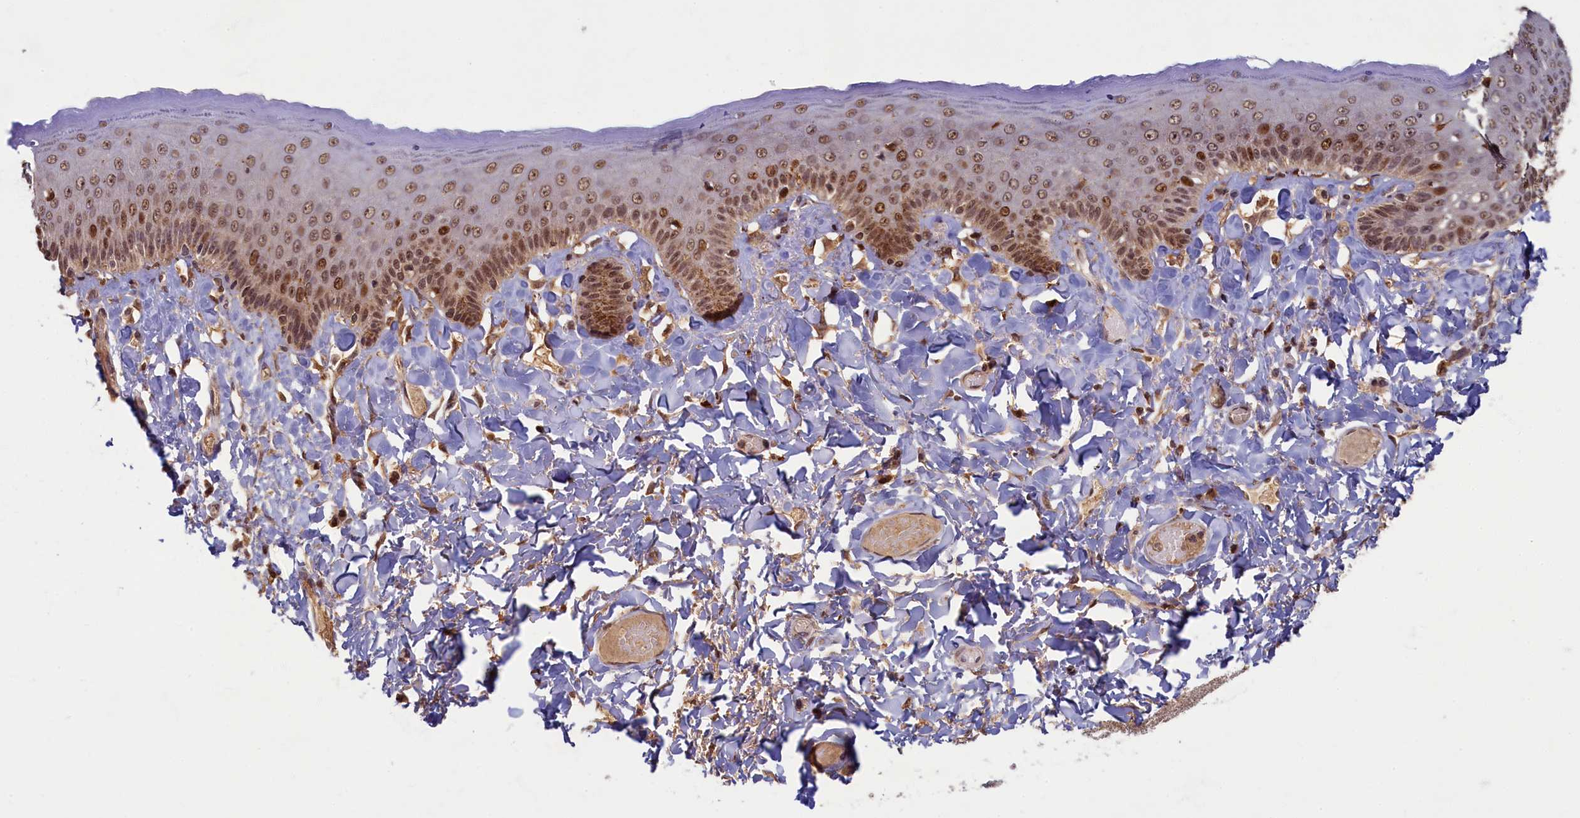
{"staining": {"intensity": "strong", "quantity": ">75%", "location": "nuclear"}, "tissue": "skin", "cell_type": "Epidermal cells", "image_type": "normal", "snomed": [{"axis": "morphology", "description": "Normal tissue, NOS"}, {"axis": "topography", "description": "Anal"}], "caption": "The image demonstrates a brown stain indicating the presence of a protein in the nuclear of epidermal cells in skin.", "gene": "BRCA1", "patient": {"sex": "male", "age": 69}}